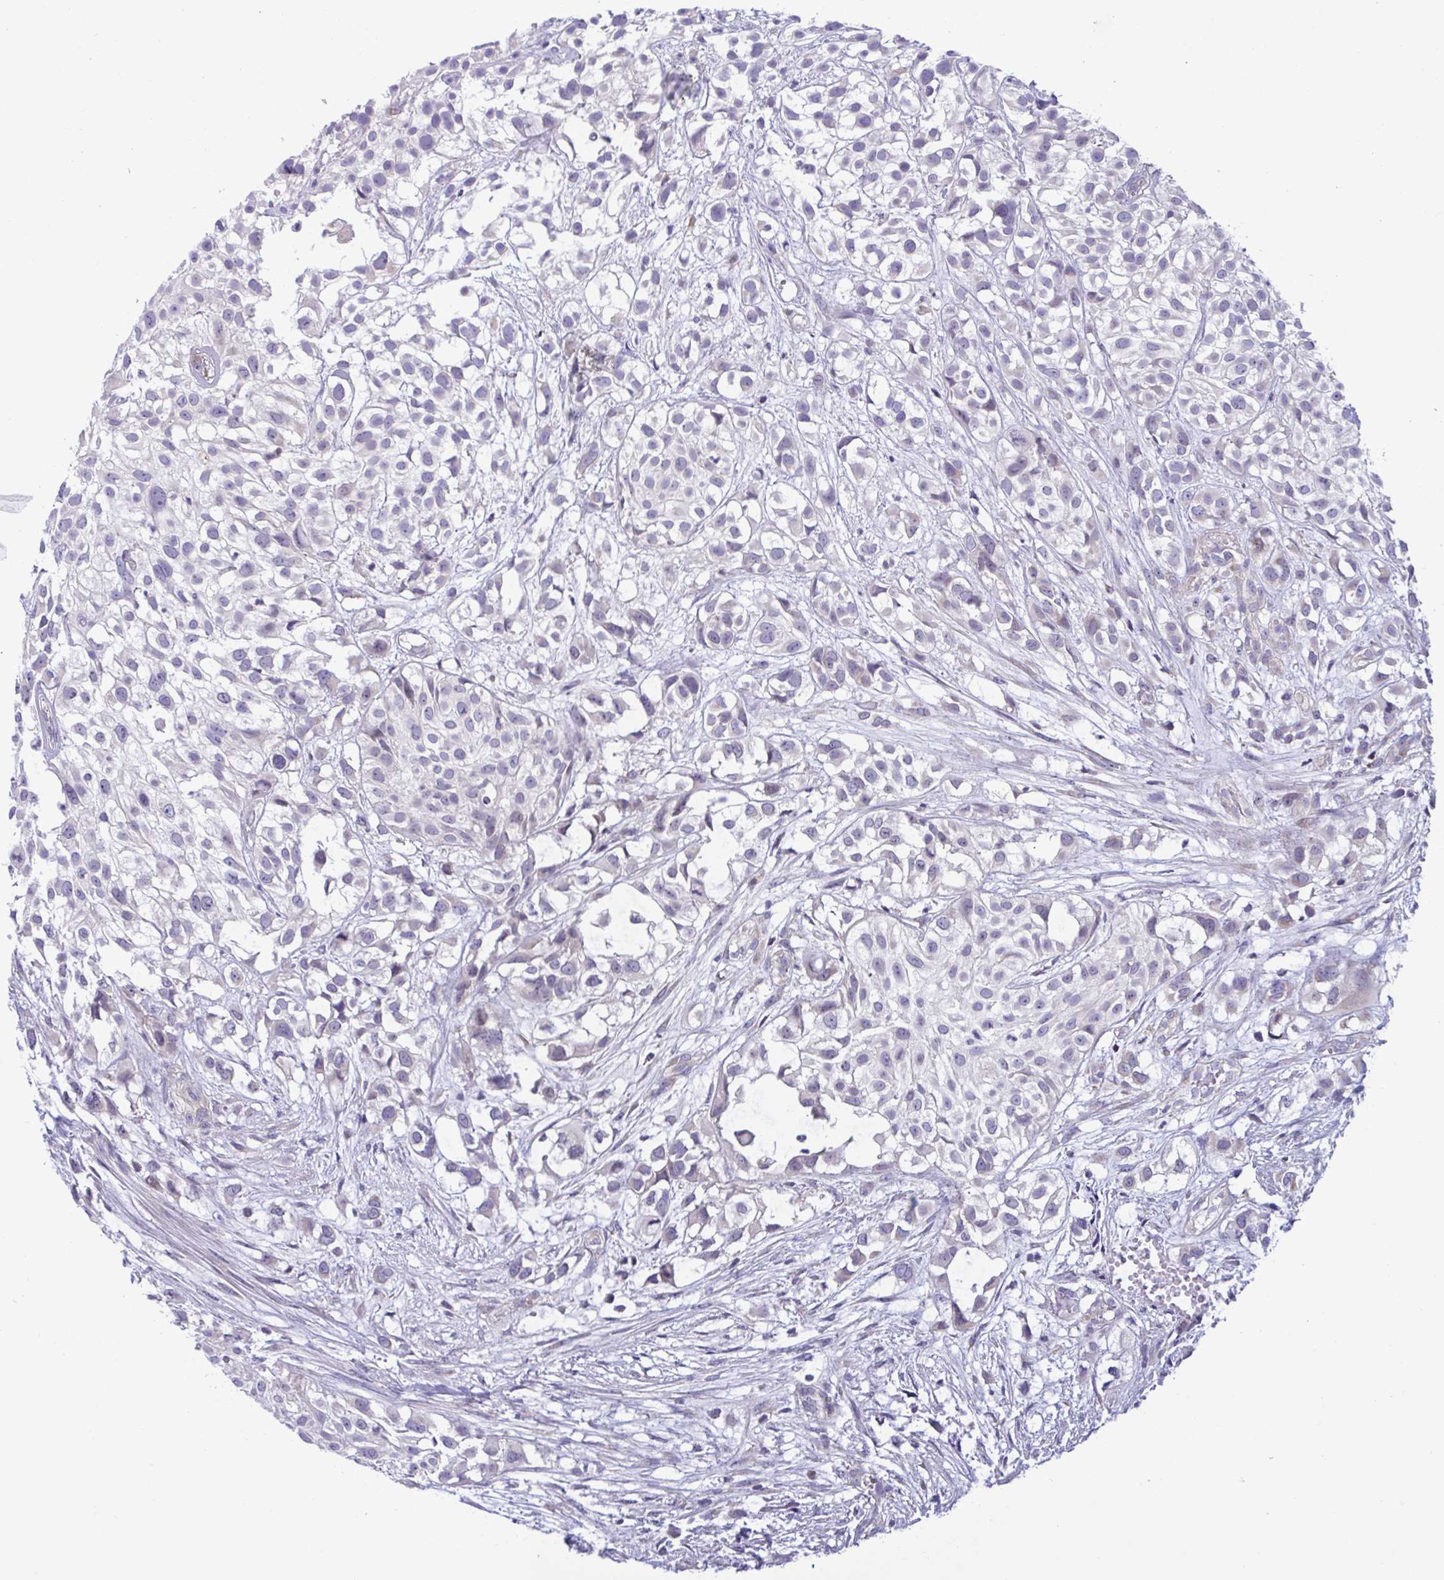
{"staining": {"intensity": "negative", "quantity": "none", "location": "none"}, "tissue": "urothelial cancer", "cell_type": "Tumor cells", "image_type": "cancer", "snomed": [{"axis": "morphology", "description": "Urothelial carcinoma, High grade"}, {"axis": "topography", "description": "Urinary bladder"}], "caption": "The image demonstrates no significant staining in tumor cells of urothelial carcinoma (high-grade).", "gene": "SNX11", "patient": {"sex": "male", "age": 56}}